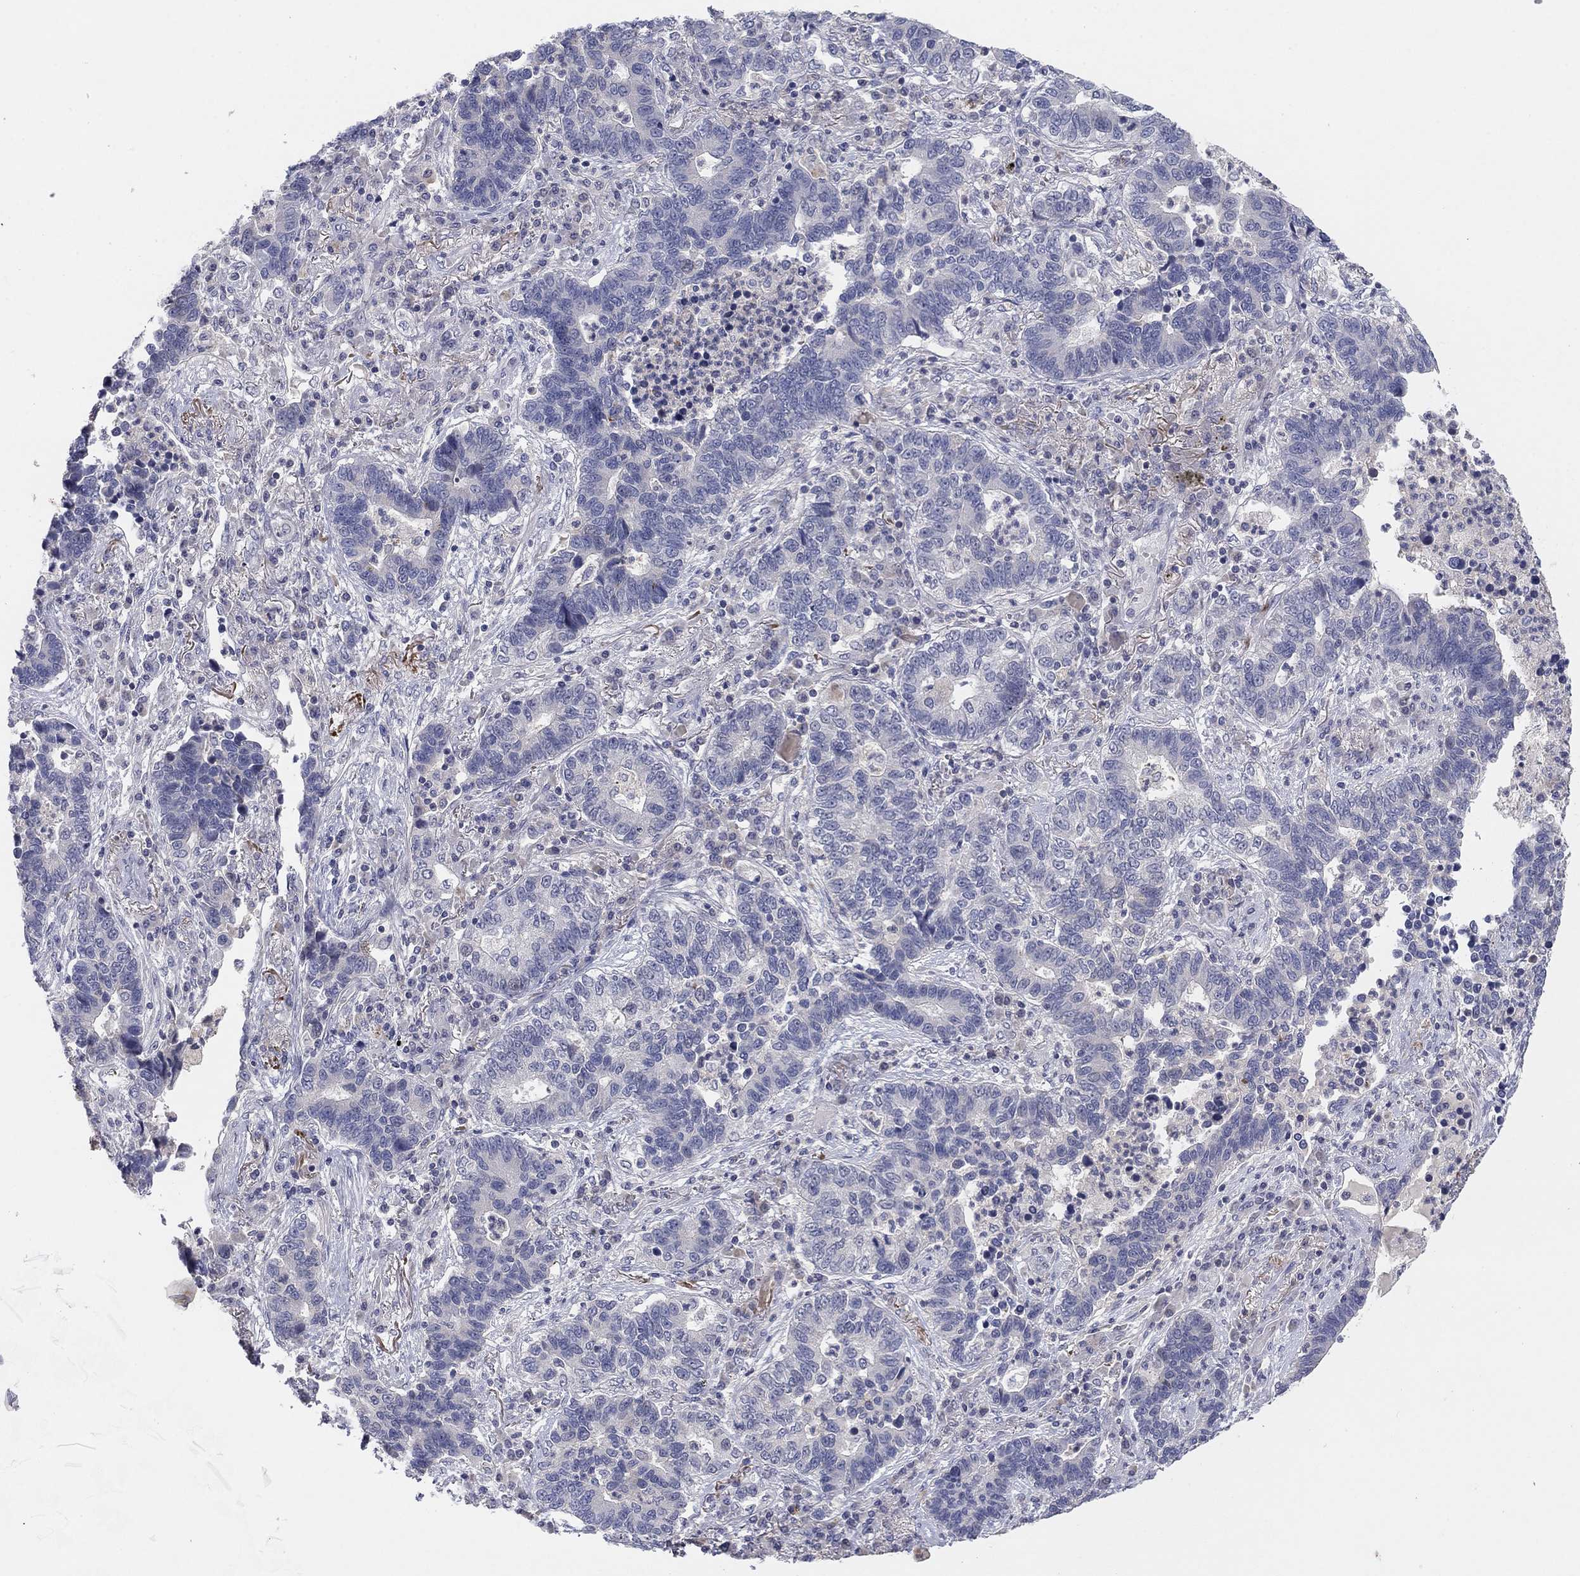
{"staining": {"intensity": "negative", "quantity": "none", "location": "none"}, "tissue": "lung cancer", "cell_type": "Tumor cells", "image_type": "cancer", "snomed": [{"axis": "morphology", "description": "Adenocarcinoma, NOS"}, {"axis": "topography", "description": "Lung"}], "caption": "IHC of adenocarcinoma (lung) shows no expression in tumor cells. (IHC, brightfield microscopy, high magnification).", "gene": "AMN1", "patient": {"sex": "female", "age": 57}}